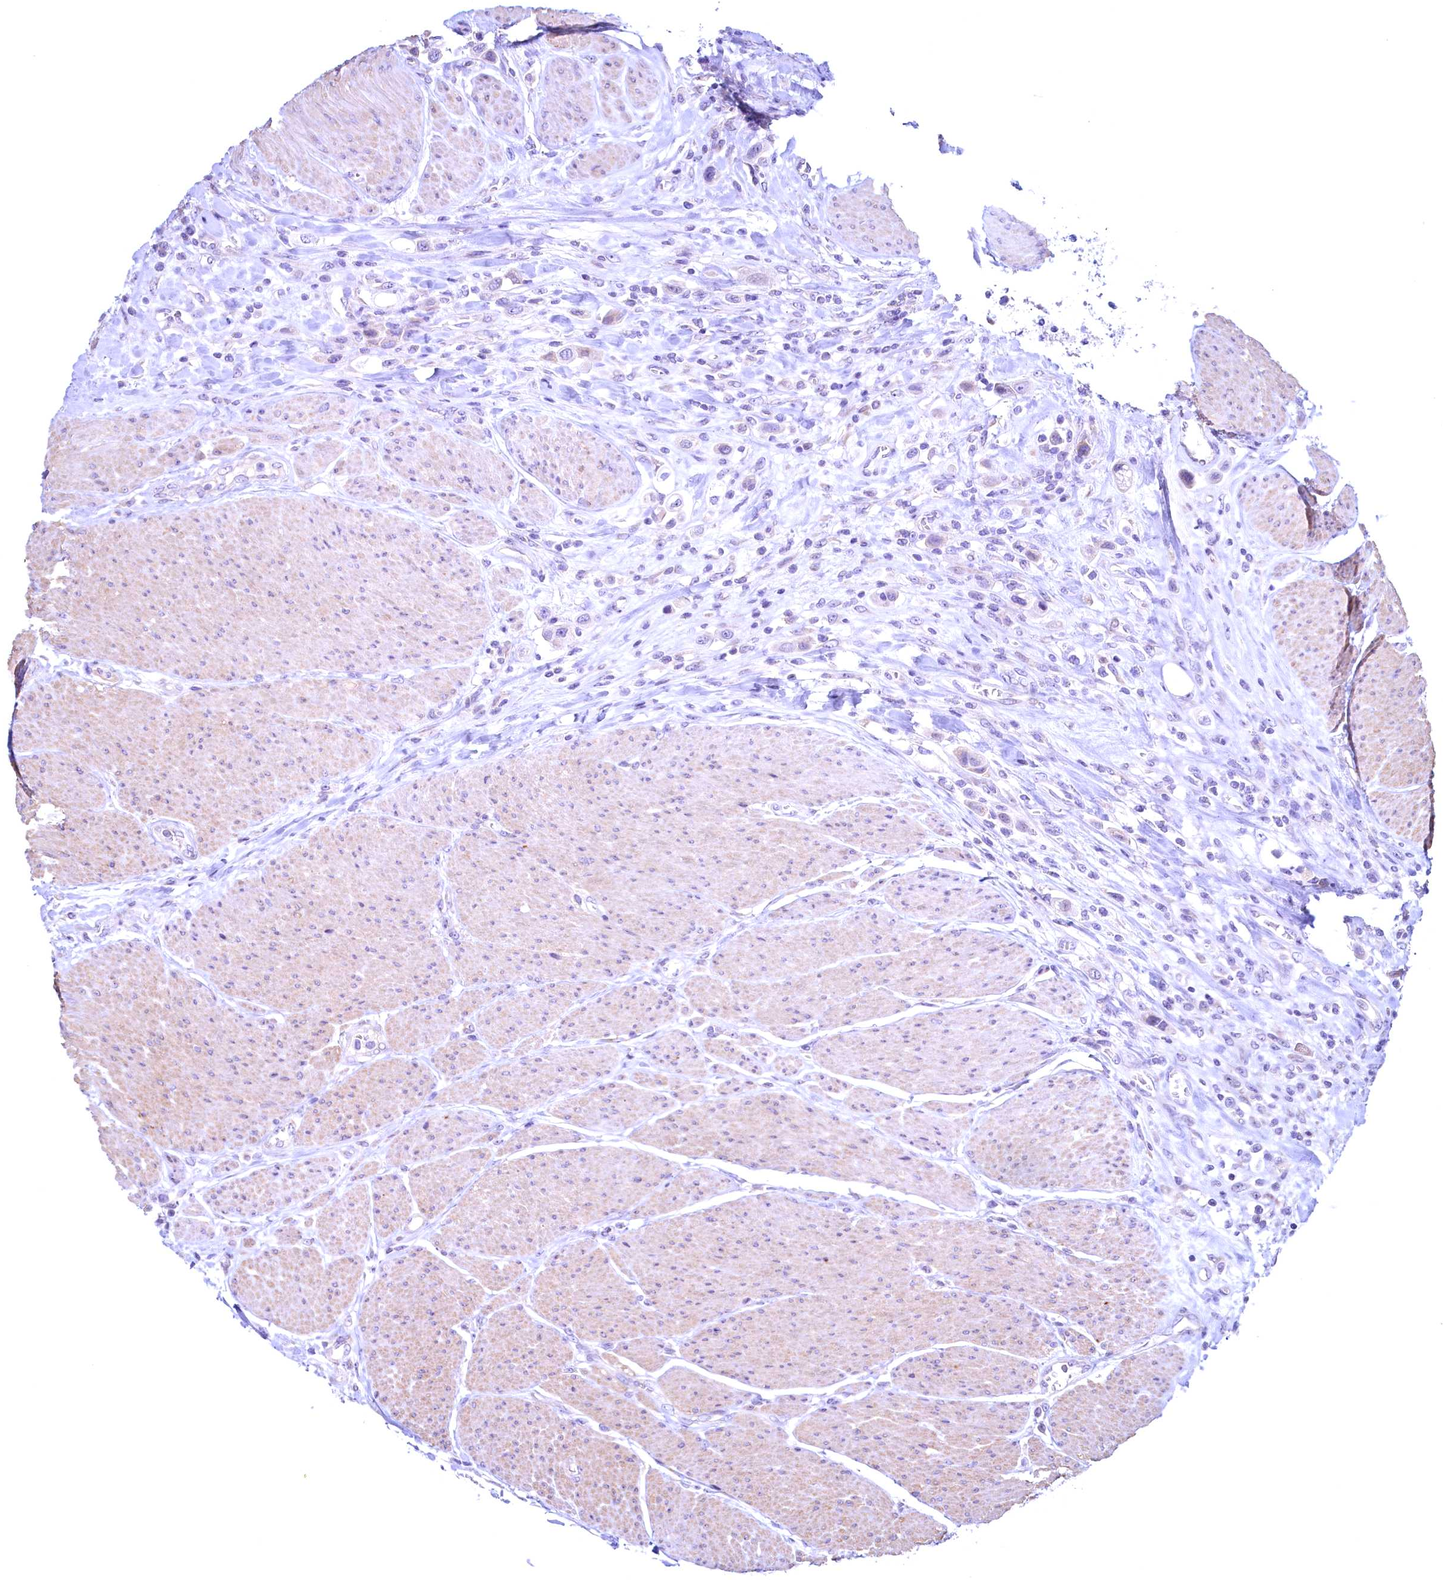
{"staining": {"intensity": "negative", "quantity": "none", "location": "none"}, "tissue": "urothelial cancer", "cell_type": "Tumor cells", "image_type": "cancer", "snomed": [{"axis": "morphology", "description": "Urothelial carcinoma, High grade"}, {"axis": "topography", "description": "Urinary bladder"}], "caption": "Human urothelial cancer stained for a protein using immunohistochemistry demonstrates no positivity in tumor cells.", "gene": "MAP1LC3A", "patient": {"sex": "male", "age": 50}}